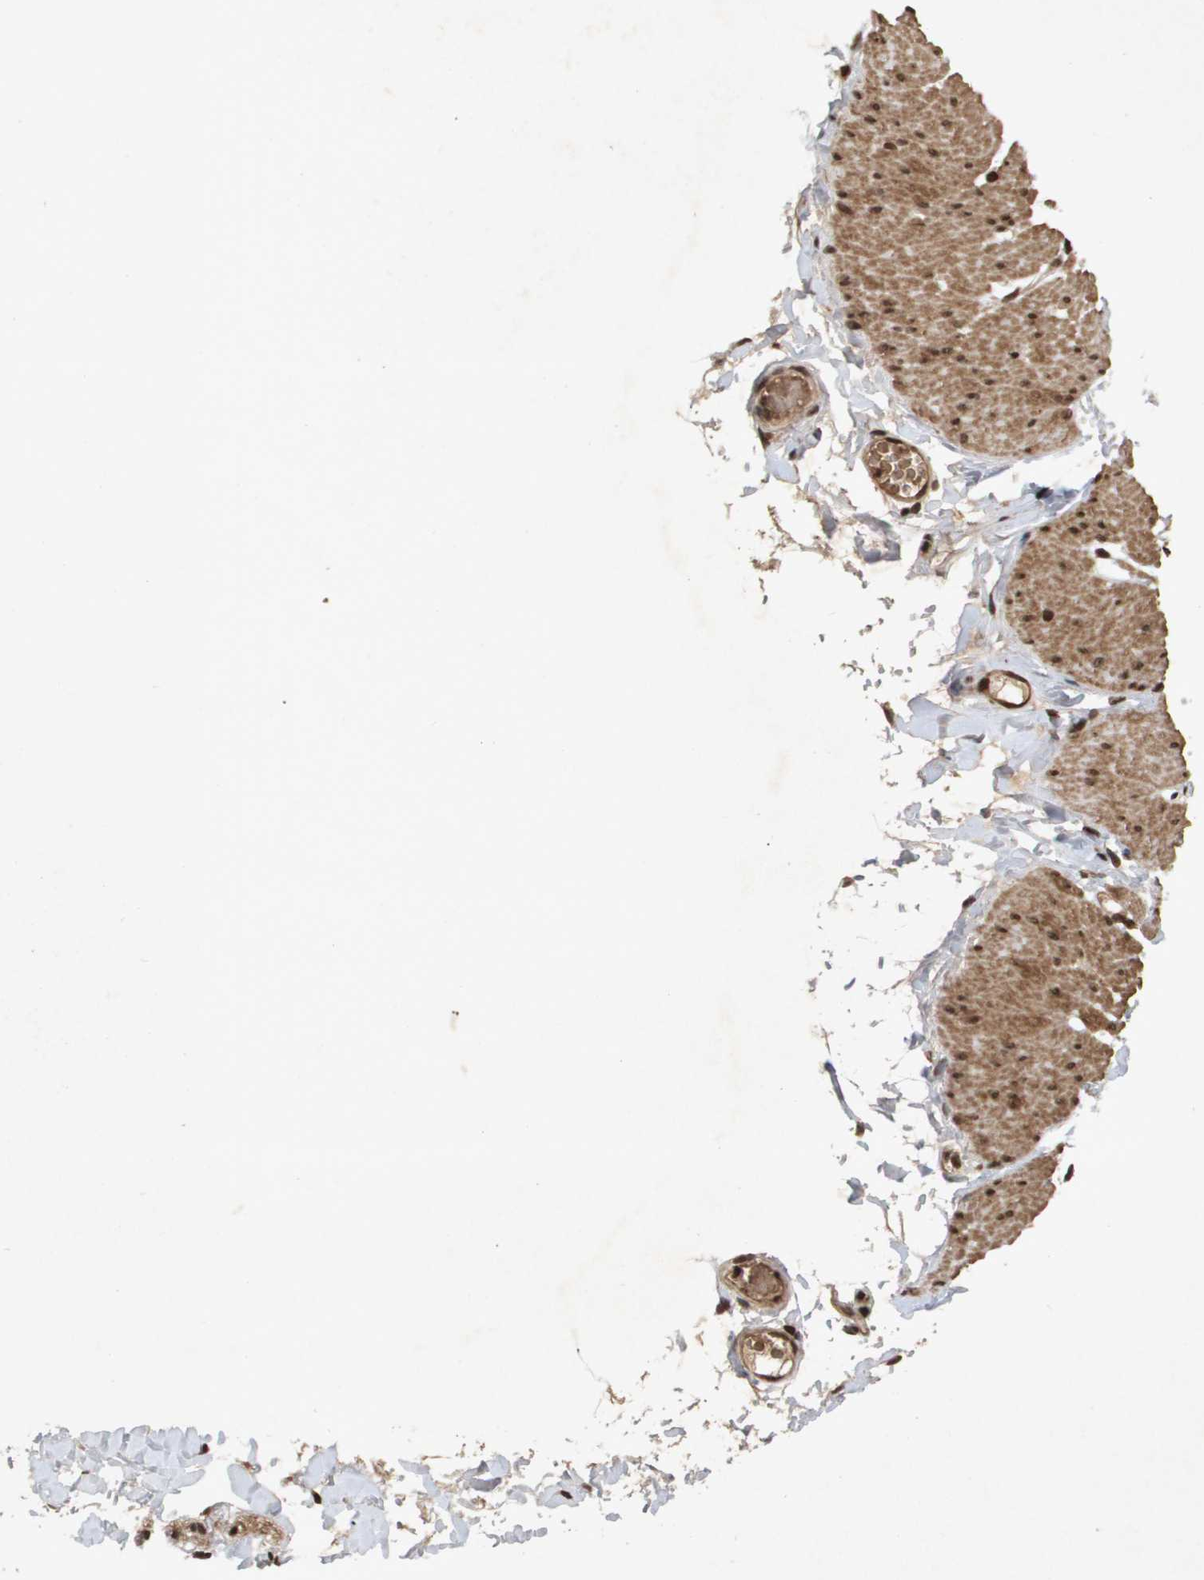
{"staining": {"intensity": "moderate", "quantity": ">75%", "location": "cytoplasmic/membranous,nuclear"}, "tissue": "smooth muscle", "cell_type": "Smooth muscle cells", "image_type": "normal", "snomed": [{"axis": "morphology", "description": "Normal tissue, NOS"}, {"axis": "topography", "description": "Smooth muscle"}, {"axis": "topography", "description": "Colon"}], "caption": "The image reveals immunohistochemical staining of normal smooth muscle. There is moderate cytoplasmic/membranous,nuclear expression is seen in about >75% of smooth muscle cells.", "gene": "HSPA6", "patient": {"sex": "male", "age": 67}}